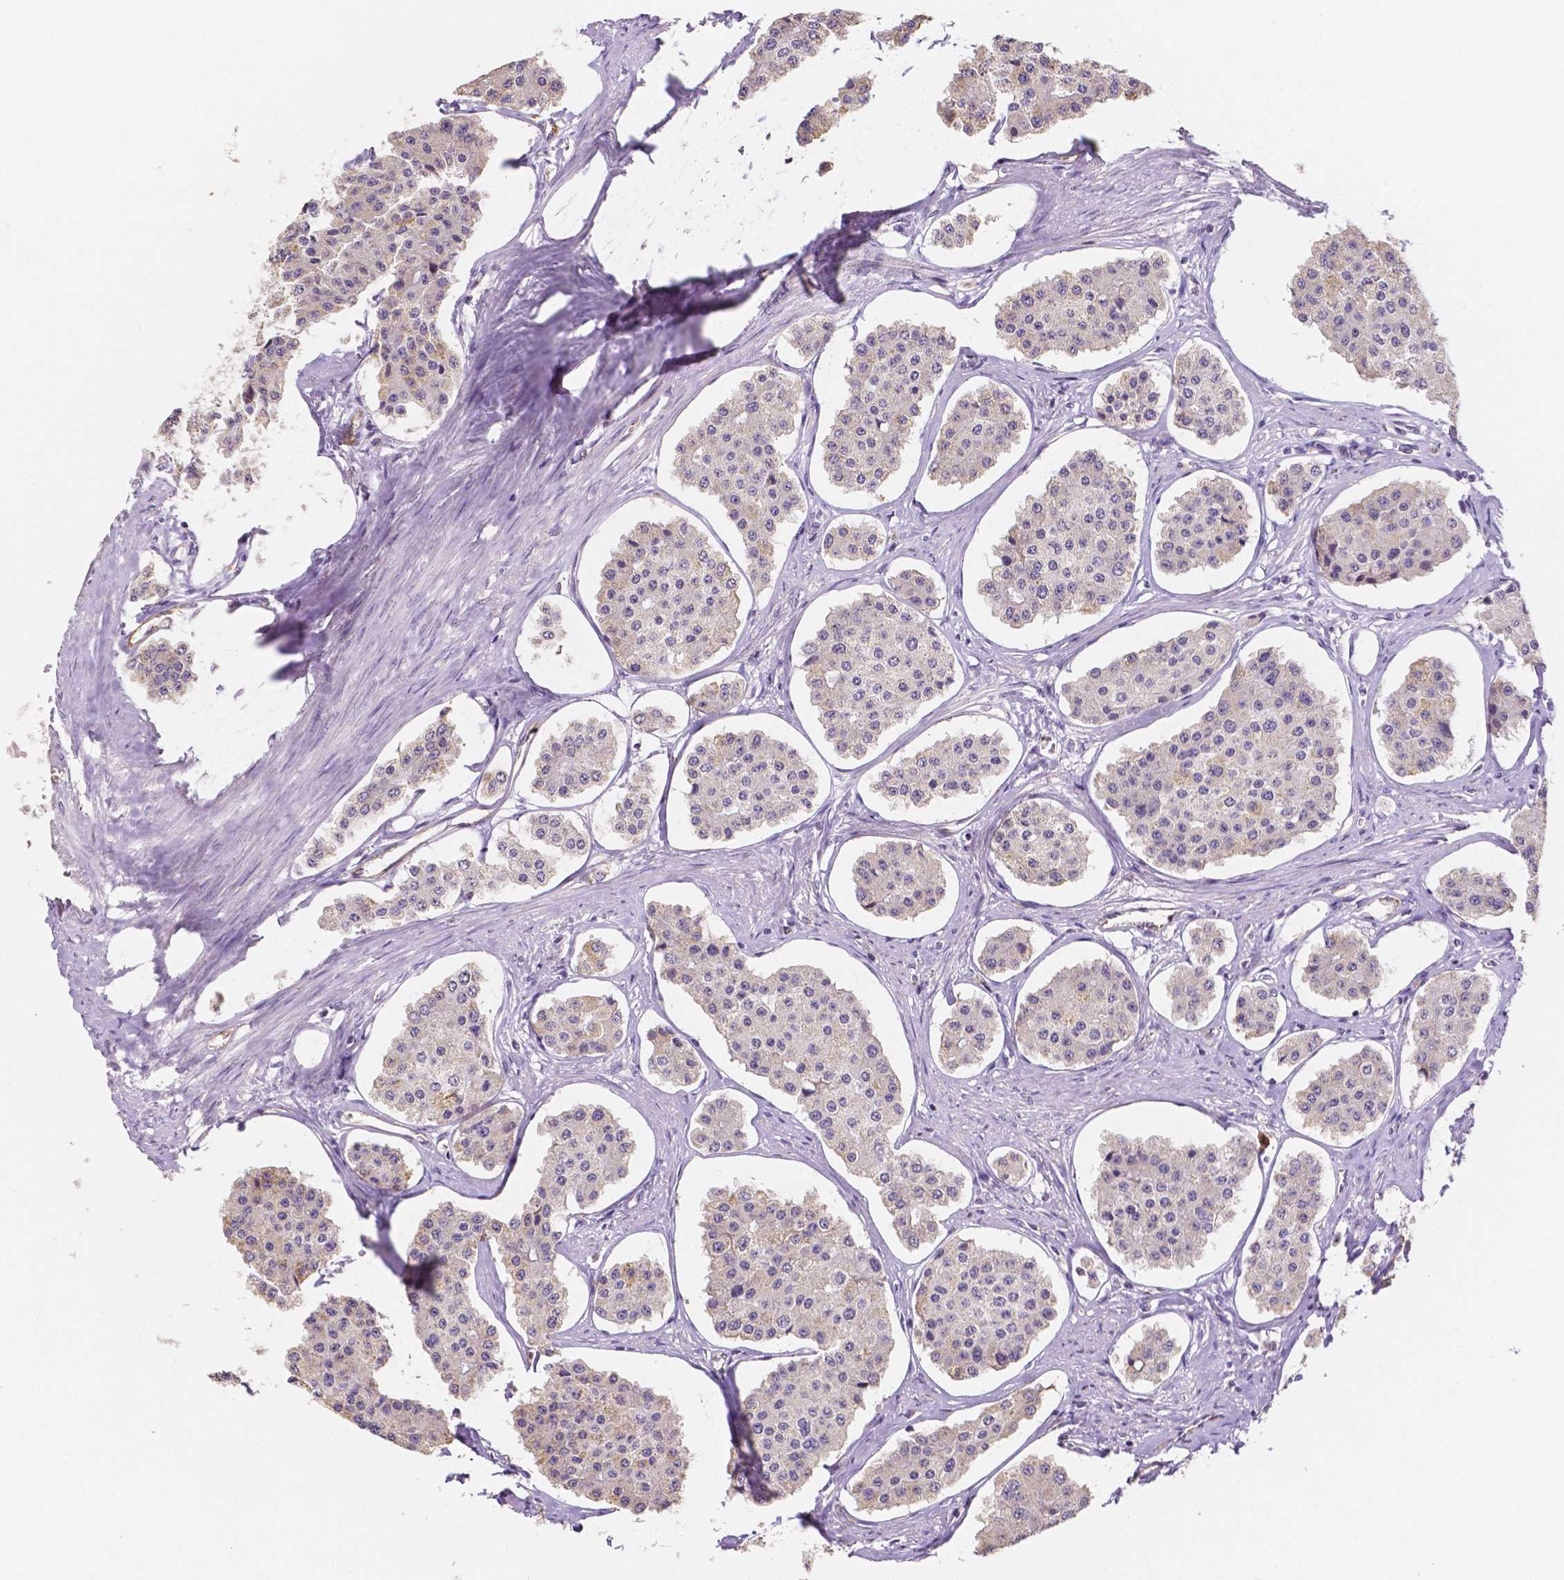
{"staining": {"intensity": "negative", "quantity": "none", "location": "none"}, "tissue": "carcinoid", "cell_type": "Tumor cells", "image_type": "cancer", "snomed": [{"axis": "morphology", "description": "Carcinoid, malignant, NOS"}, {"axis": "topography", "description": "Small intestine"}], "caption": "A photomicrograph of carcinoid stained for a protein exhibits no brown staining in tumor cells.", "gene": "ELAVL2", "patient": {"sex": "female", "age": 65}}